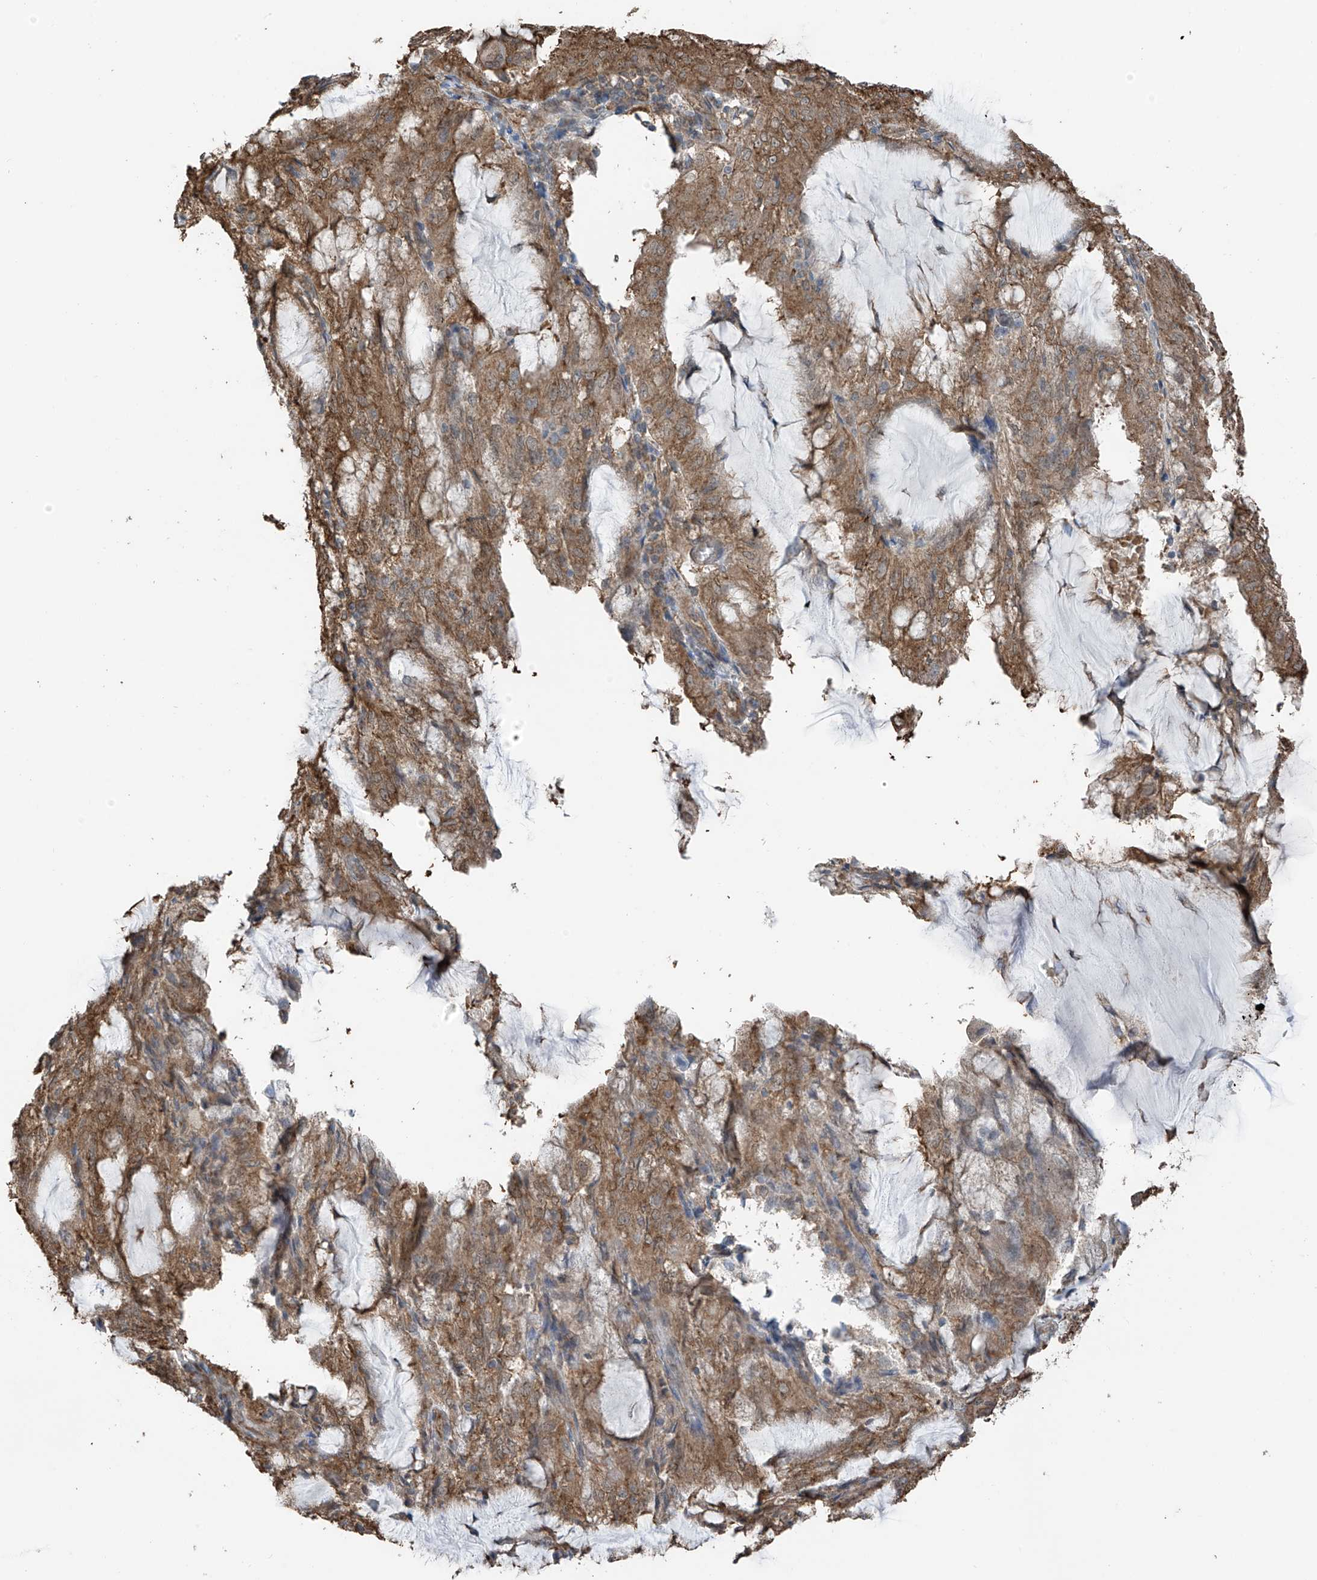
{"staining": {"intensity": "moderate", "quantity": ">75%", "location": "cytoplasmic/membranous"}, "tissue": "endometrial cancer", "cell_type": "Tumor cells", "image_type": "cancer", "snomed": [{"axis": "morphology", "description": "Adenocarcinoma, NOS"}, {"axis": "topography", "description": "Endometrium"}], "caption": "High-power microscopy captured an IHC histopathology image of adenocarcinoma (endometrial), revealing moderate cytoplasmic/membranous positivity in approximately >75% of tumor cells.", "gene": "ZNF189", "patient": {"sex": "female", "age": 81}}